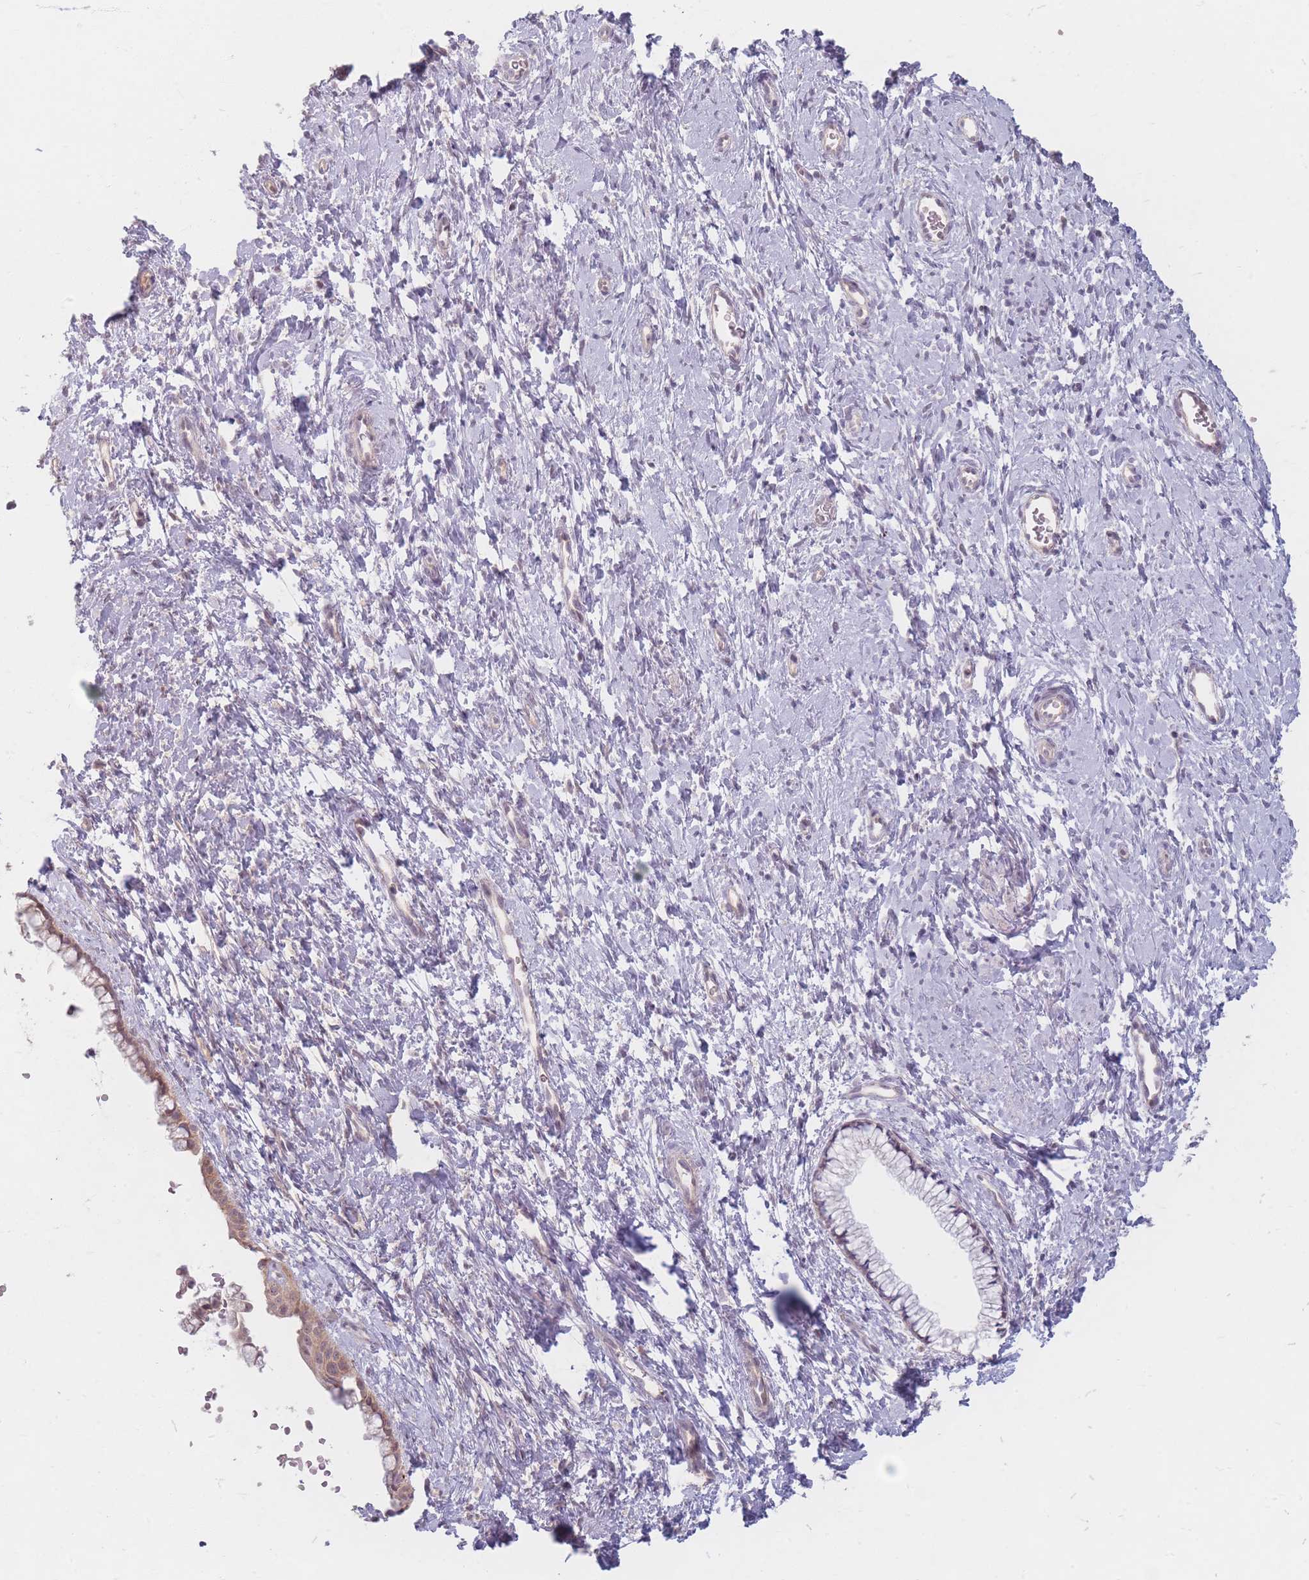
{"staining": {"intensity": "moderate", "quantity": ">75%", "location": "cytoplasmic/membranous"}, "tissue": "cervix", "cell_type": "Glandular cells", "image_type": "normal", "snomed": [{"axis": "morphology", "description": "Normal tissue, NOS"}, {"axis": "topography", "description": "Cervix"}], "caption": "This is an image of IHC staining of benign cervix, which shows moderate expression in the cytoplasmic/membranous of glandular cells.", "gene": "GABRA6", "patient": {"sex": "female", "age": 57}}